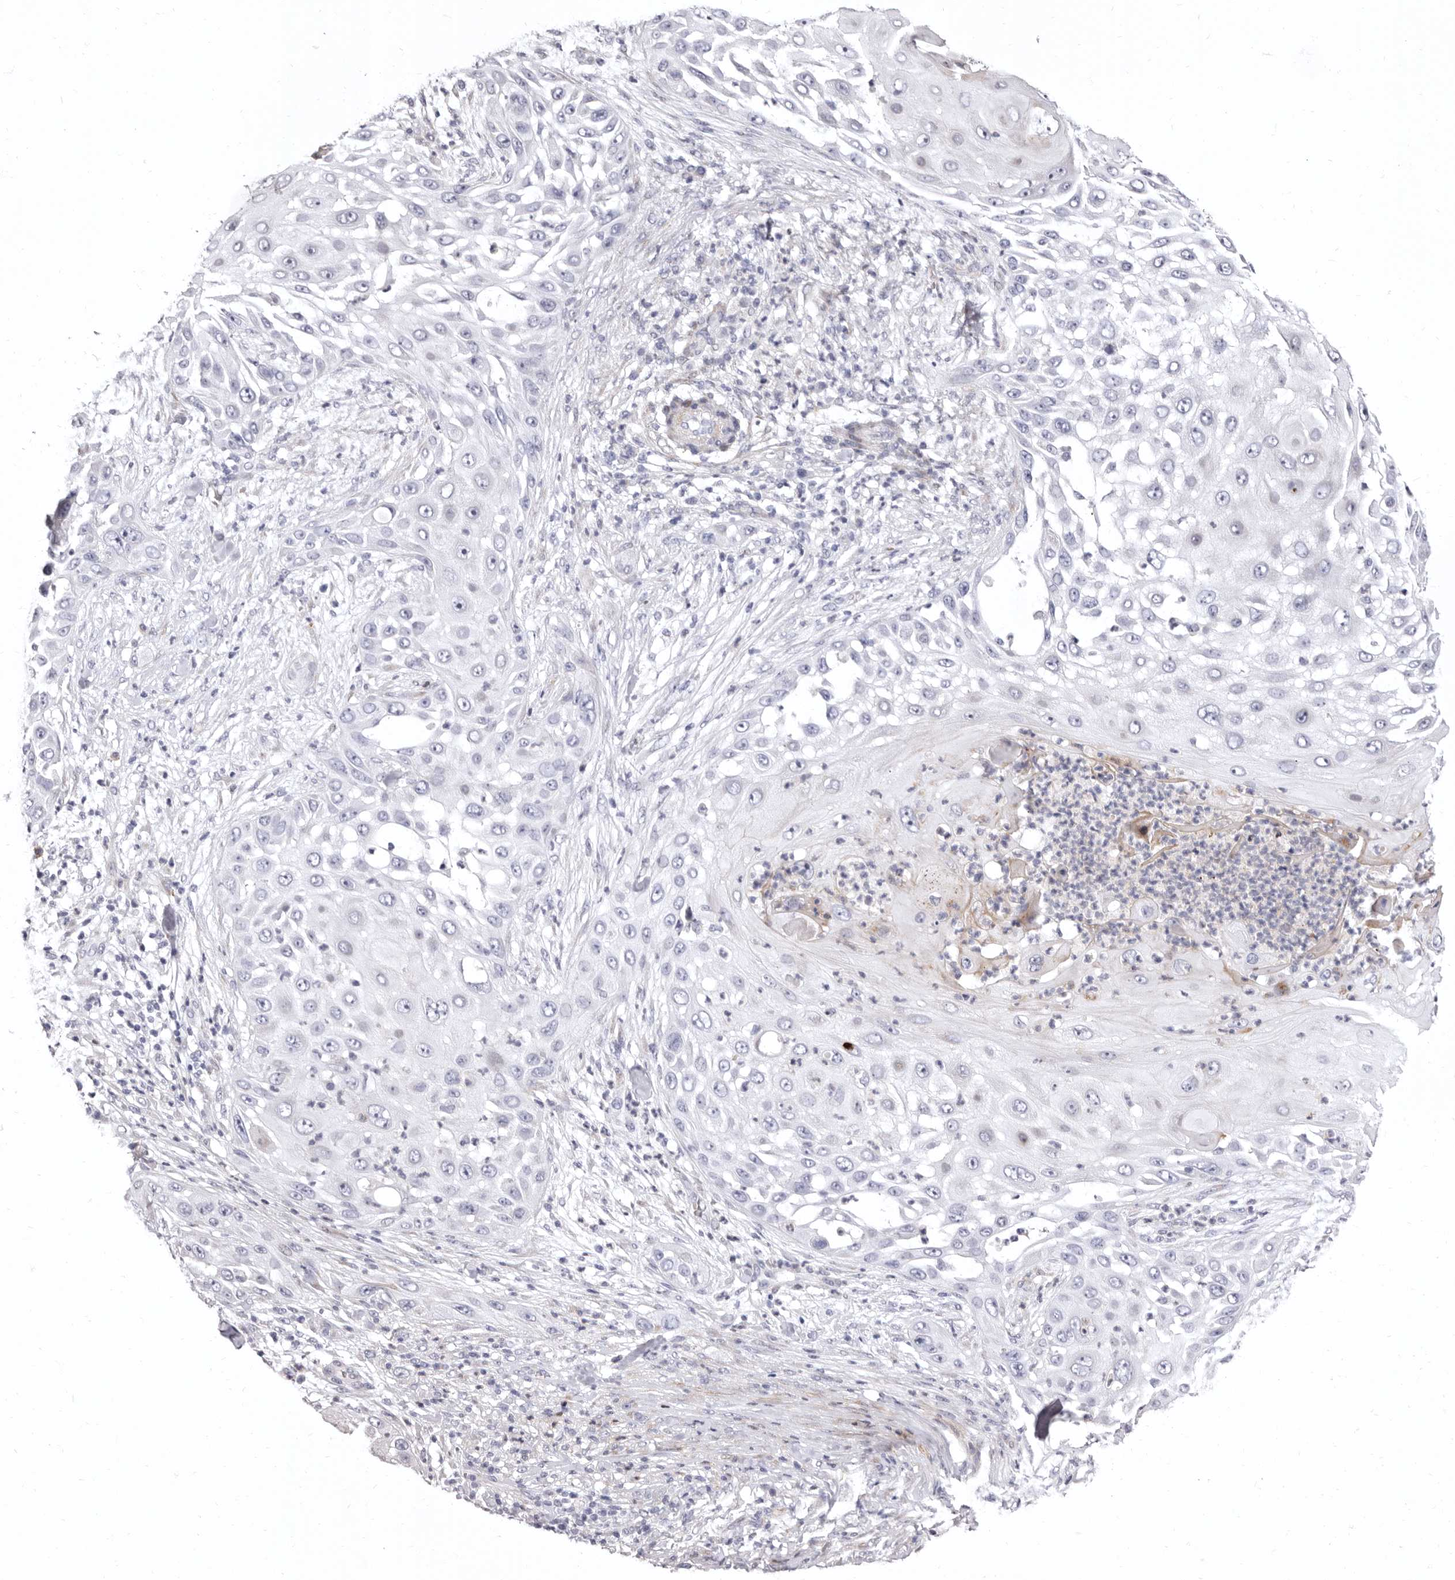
{"staining": {"intensity": "negative", "quantity": "none", "location": "none"}, "tissue": "skin cancer", "cell_type": "Tumor cells", "image_type": "cancer", "snomed": [{"axis": "morphology", "description": "Squamous cell carcinoma, NOS"}, {"axis": "topography", "description": "Skin"}], "caption": "There is no significant staining in tumor cells of squamous cell carcinoma (skin).", "gene": "AIDA", "patient": {"sex": "female", "age": 44}}